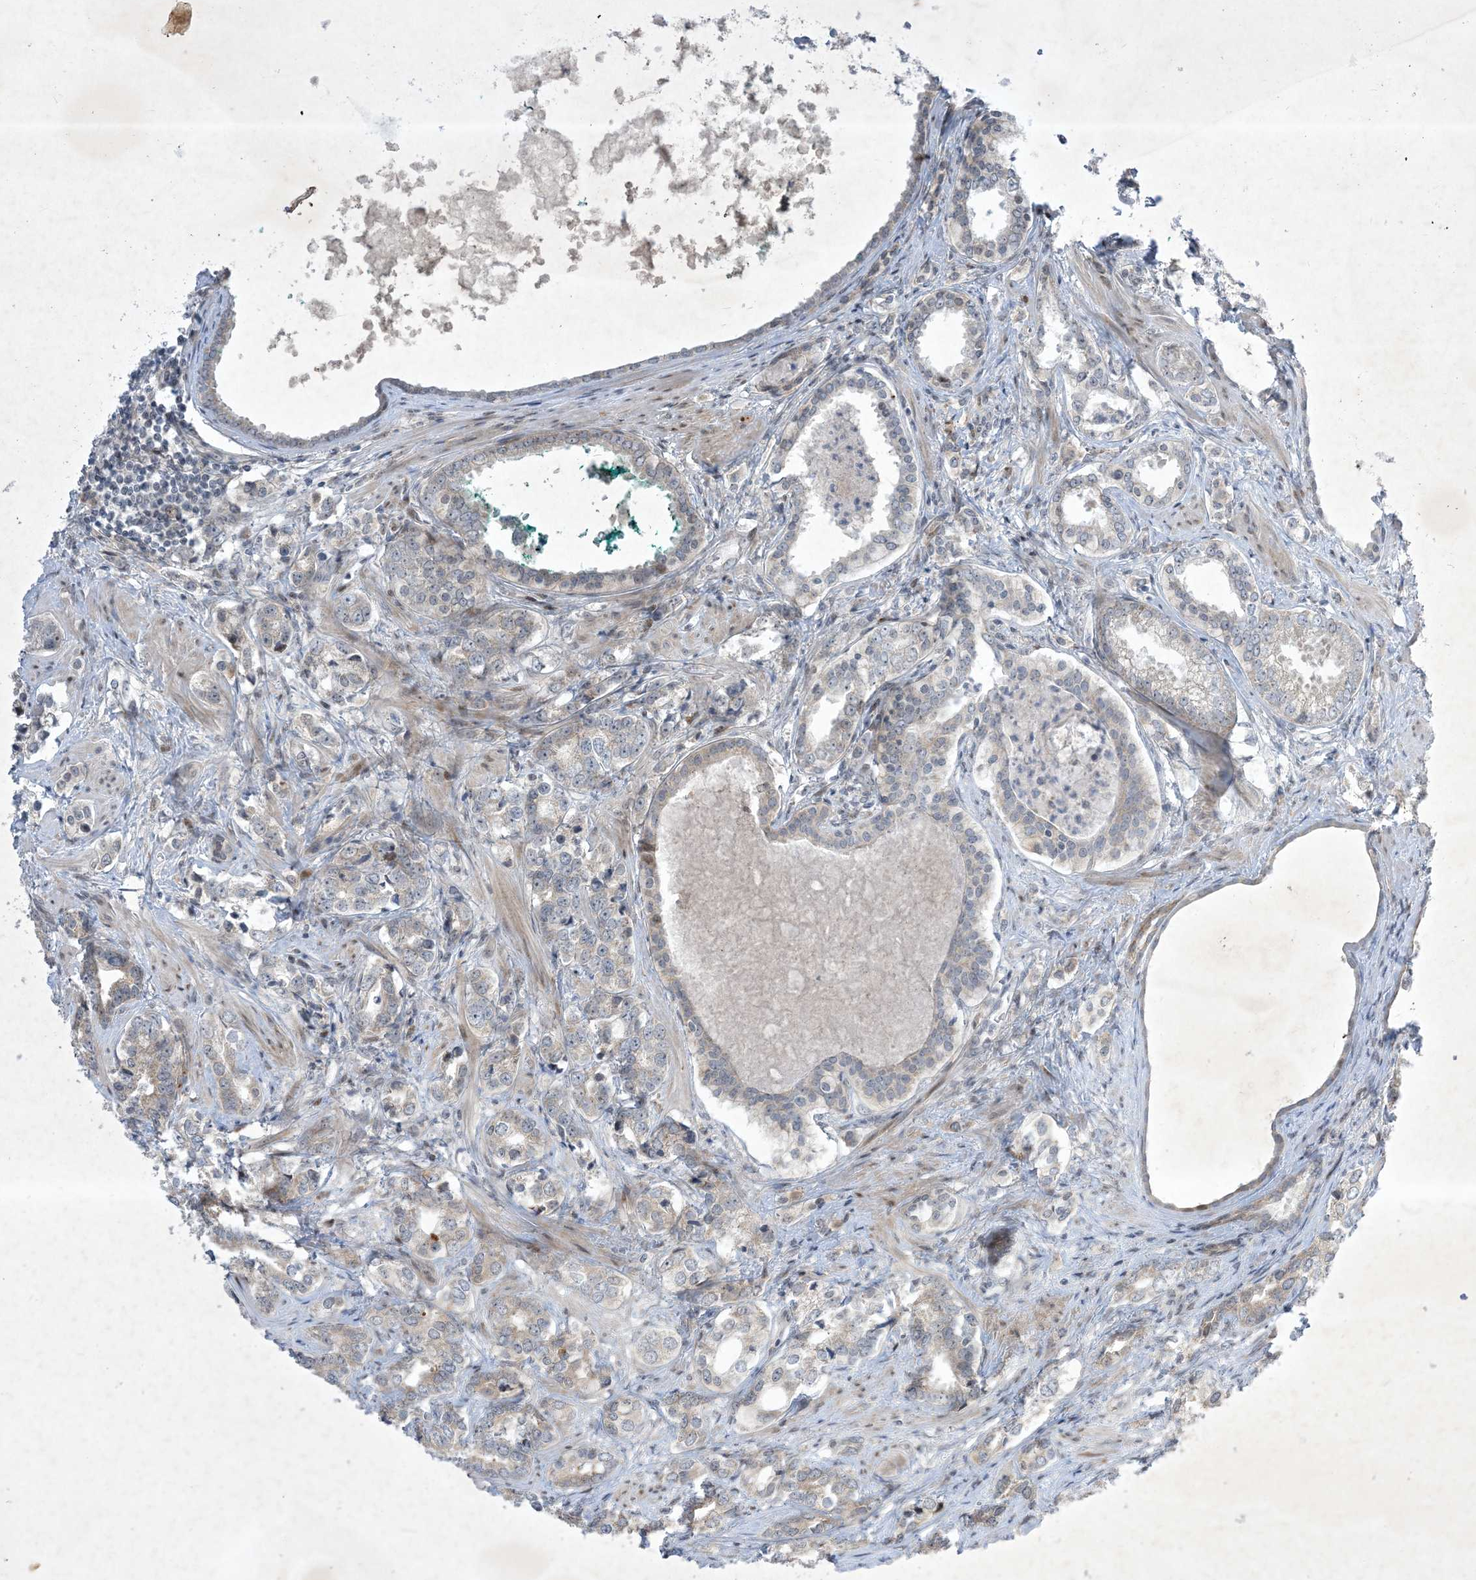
{"staining": {"intensity": "moderate", "quantity": "25%-75%", "location": "cytoplasmic/membranous"}, "tissue": "prostate cancer", "cell_type": "Tumor cells", "image_type": "cancer", "snomed": [{"axis": "morphology", "description": "Adenocarcinoma, High grade"}, {"axis": "topography", "description": "Prostate"}], "caption": "A brown stain shows moderate cytoplasmic/membranous positivity of a protein in prostate cancer (high-grade adenocarcinoma) tumor cells.", "gene": "SOGA3", "patient": {"sex": "male", "age": 62}}